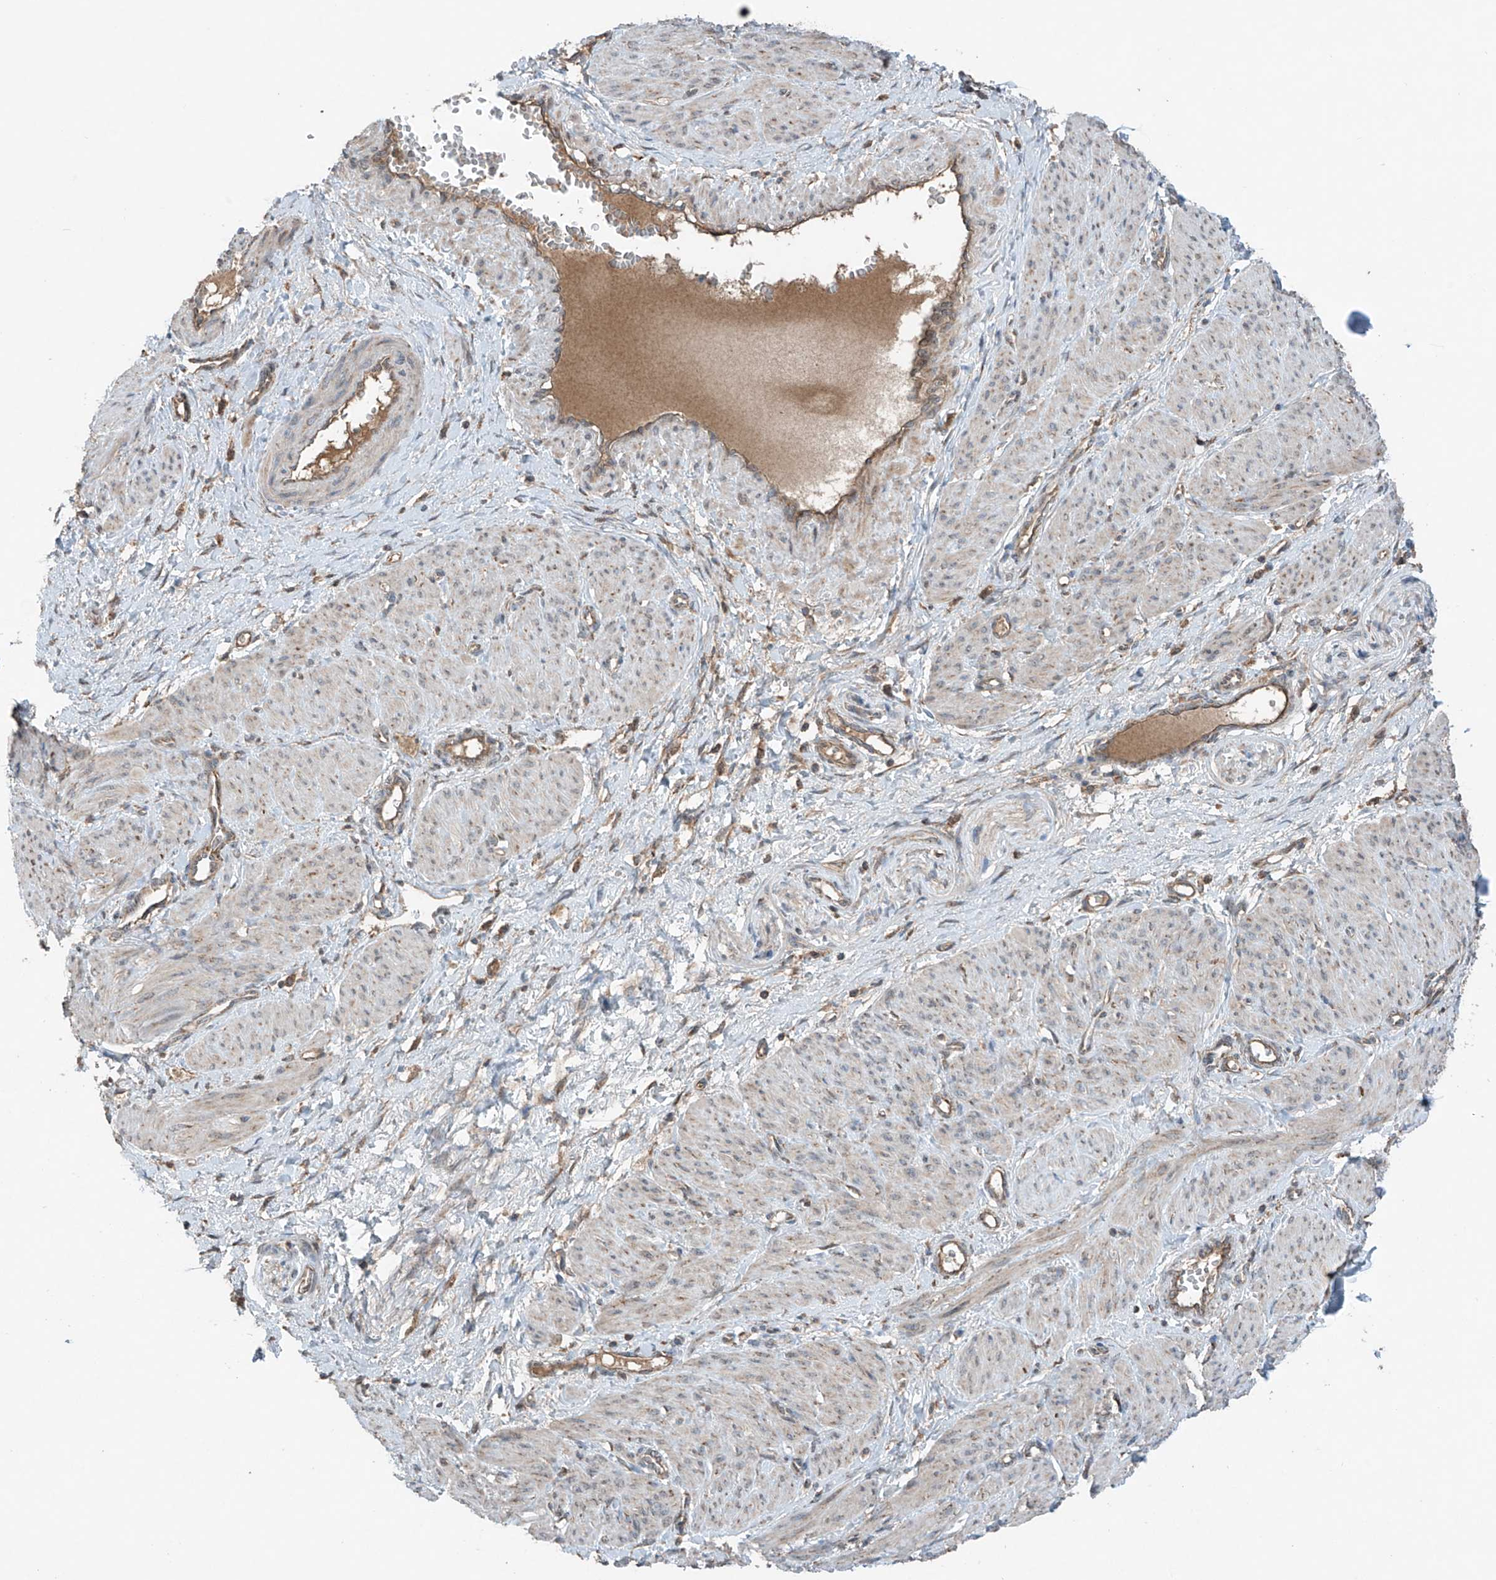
{"staining": {"intensity": "negative", "quantity": "none", "location": "none"}, "tissue": "smooth muscle", "cell_type": "Smooth muscle cells", "image_type": "normal", "snomed": [{"axis": "morphology", "description": "Normal tissue, NOS"}, {"axis": "topography", "description": "Endometrium"}], "caption": "An immunohistochemistry histopathology image of normal smooth muscle is shown. There is no staining in smooth muscle cells of smooth muscle. (Stains: DAB (3,3'-diaminobenzidine) IHC with hematoxylin counter stain, Microscopy: brightfield microscopy at high magnification).", "gene": "SAMD3", "patient": {"sex": "female", "age": 33}}